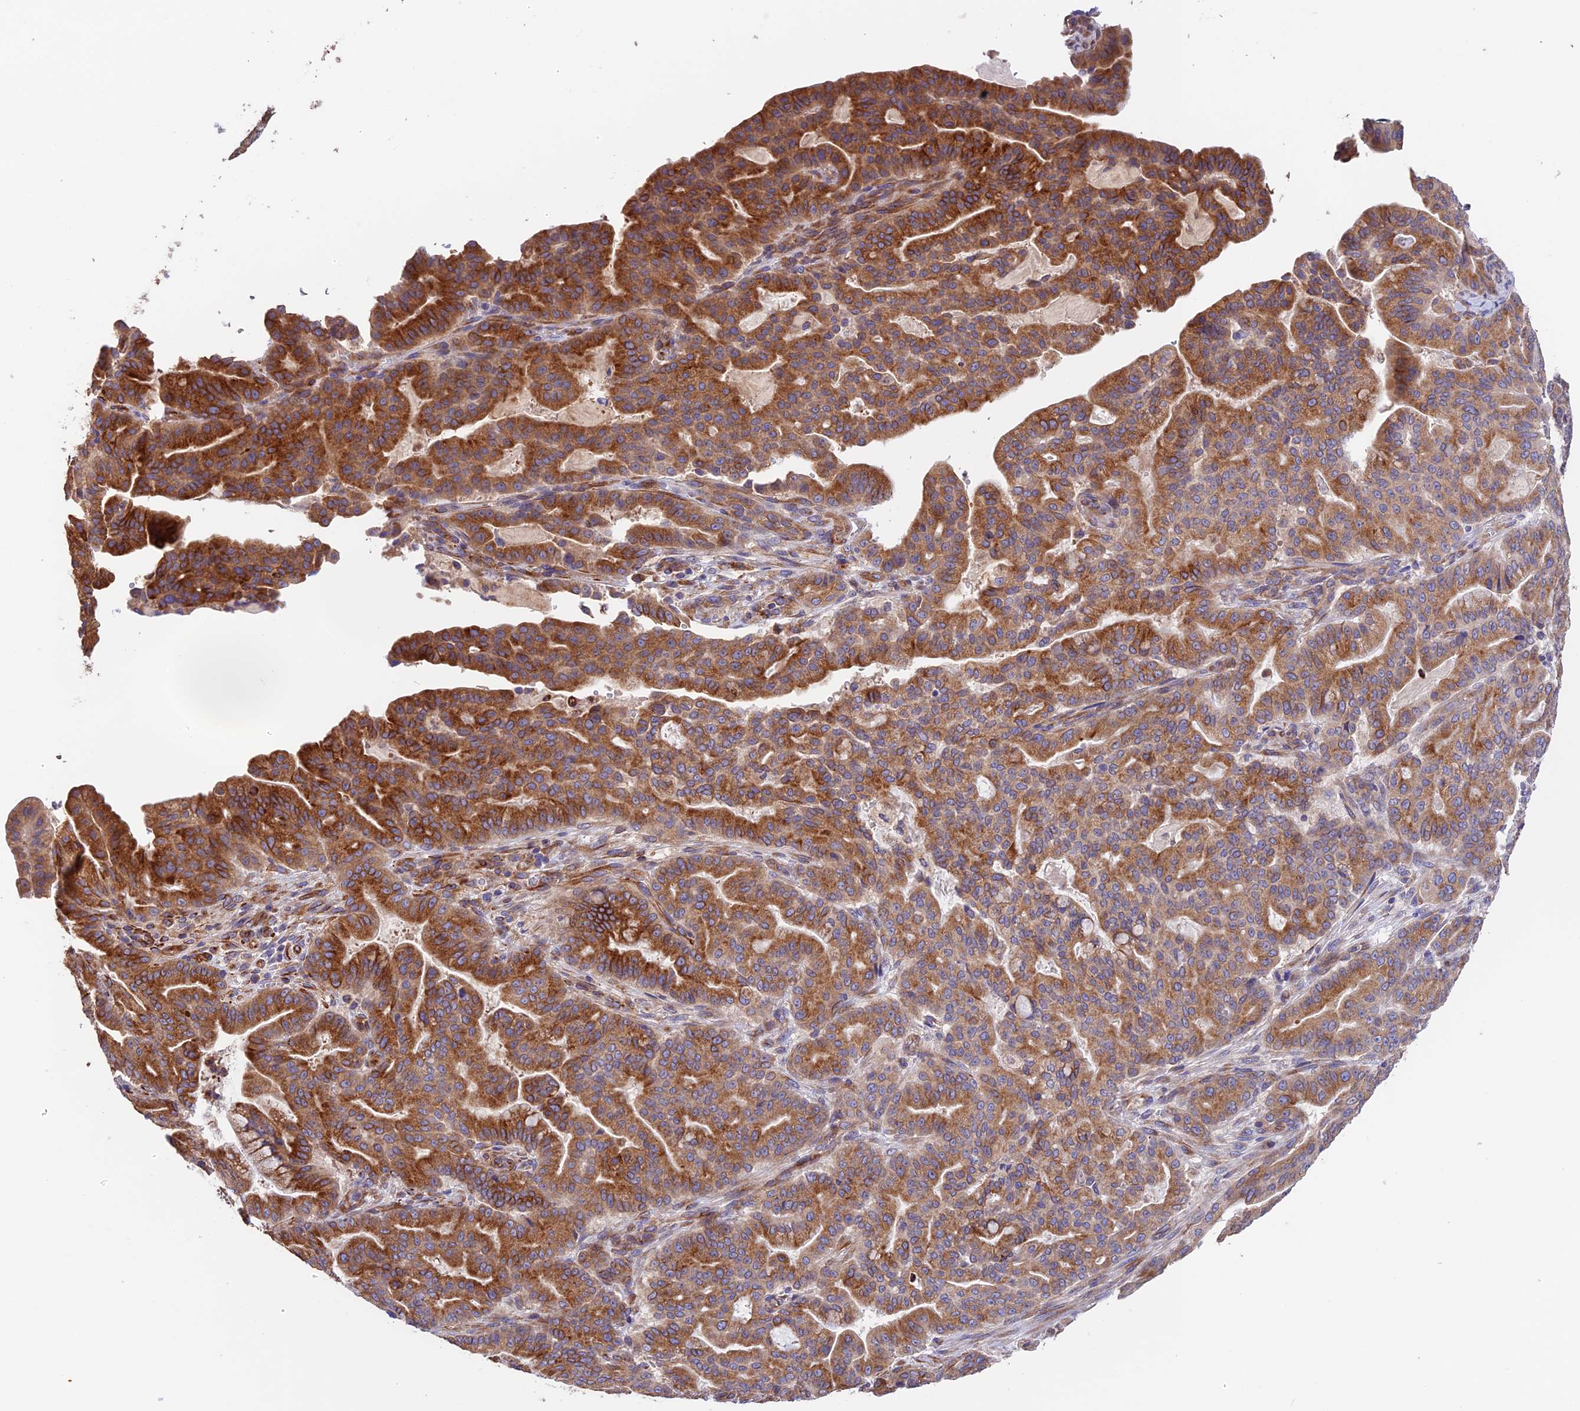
{"staining": {"intensity": "strong", "quantity": ">75%", "location": "cytoplasmic/membranous"}, "tissue": "pancreatic cancer", "cell_type": "Tumor cells", "image_type": "cancer", "snomed": [{"axis": "morphology", "description": "Adenocarcinoma, NOS"}, {"axis": "topography", "description": "Pancreas"}], "caption": "Human pancreatic adenocarcinoma stained for a protein (brown) exhibits strong cytoplasmic/membranous positive positivity in approximately >75% of tumor cells.", "gene": "EMC3", "patient": {"sex": "male", "age": 63}}